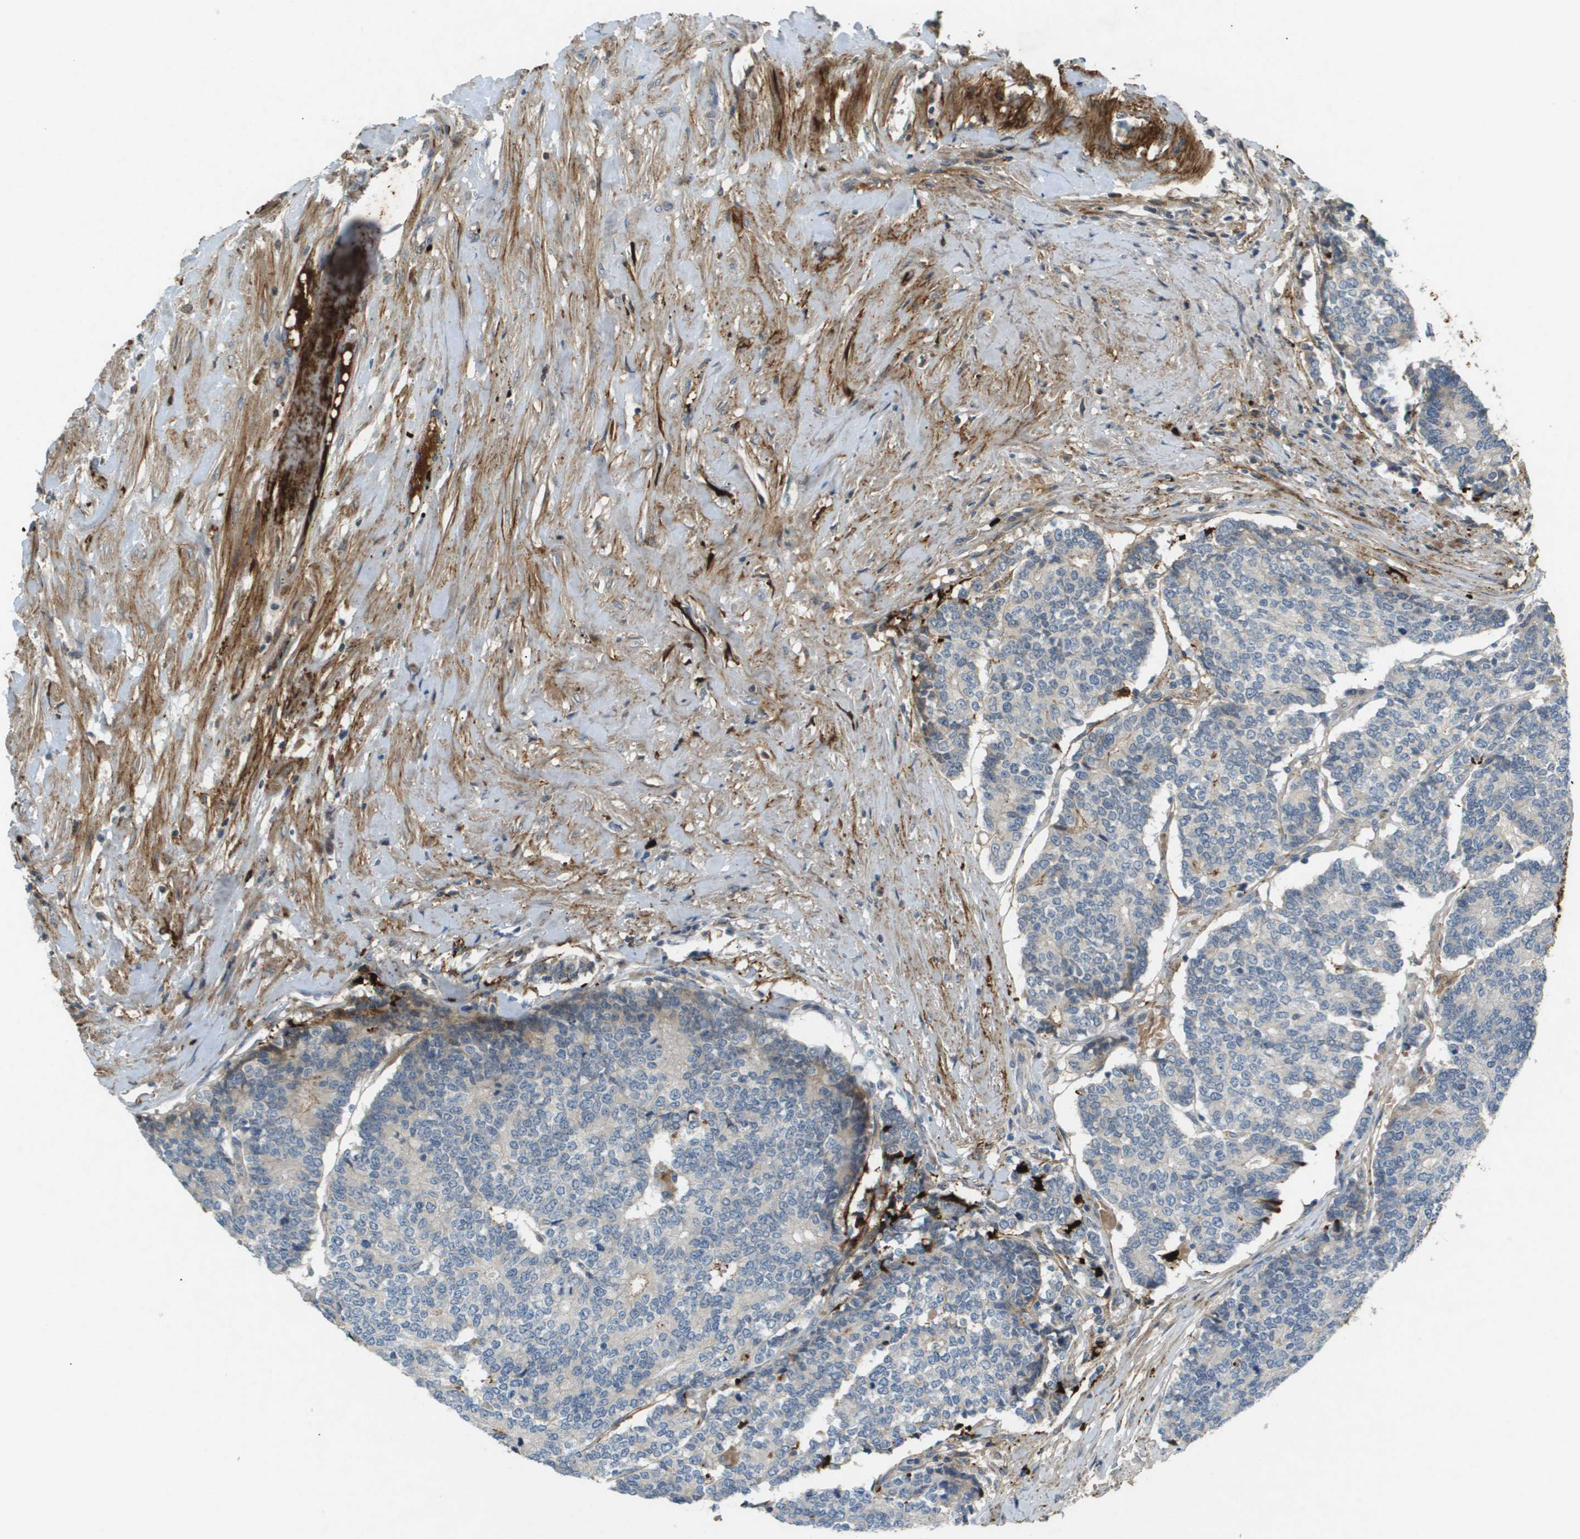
{"staining": {"intensity": "negative", "quantity": "none", "location": "none"}, "tissue": "prostate cancer", "cell_type": "Tumor cells", "image_type": "cancer", "snomed": [{"axis": "morphology", "description": "Normal tissue, NOS"}, {"axis": "morphology", "description": "Adenocarcinoma, High grade"}, {"axis": "topography", "description": "Prostate"}, {"axis": "topography", "description": "Seminal veicle"}], "caption": "The photomicrograph demonstrates no significant positivity in tumor cells of prostate high-grade adenocarcinoma.", "gene": "VTN", "patient": {"sex": "male", "age": 55}}